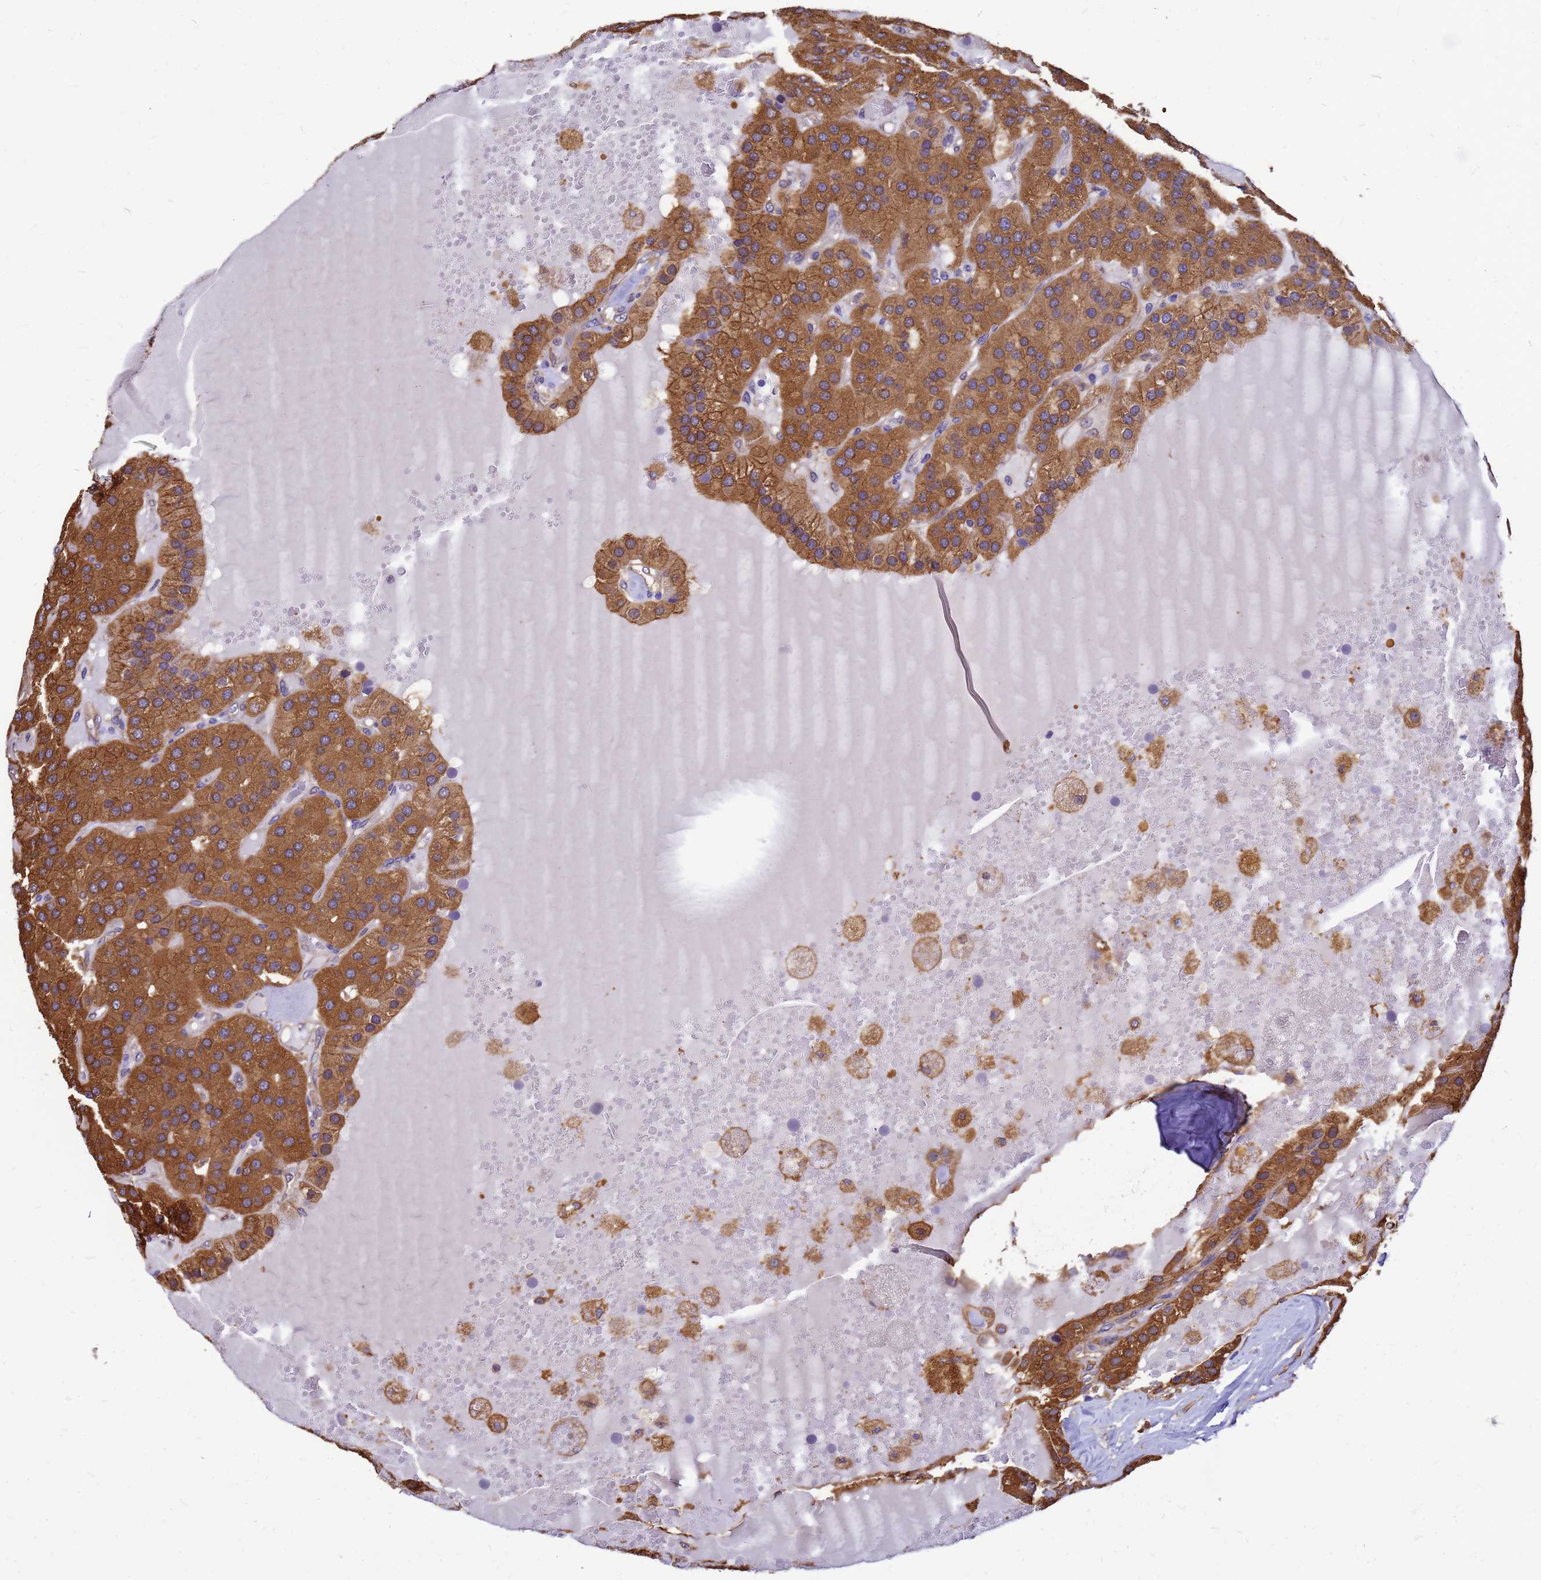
{"staining": {"intensity": "moderate", "quantity": ">75%", "location": "cytoplasmic/membranous"}, "tissue": "parathyroid gland", "cell_type": "Glandular cells", "image_type": "normal", "snomed": [{"axis": "morphology", "description": "Normal tissue, NOS"}, {"axis": "morphology", "description": "Adenoma, NOS"}, {"axis": "topography", "description": "Parathyroid gland"}], "caption": "This photomicrograph demonstrates immunohistochemistry staining of unremarkable parathyroid gland, with medium moderate cytoplasmic/membranous expression in about >75% of glandular cells.", "gene": "GID4", "patient": {"sex": "female", "age": 86}}